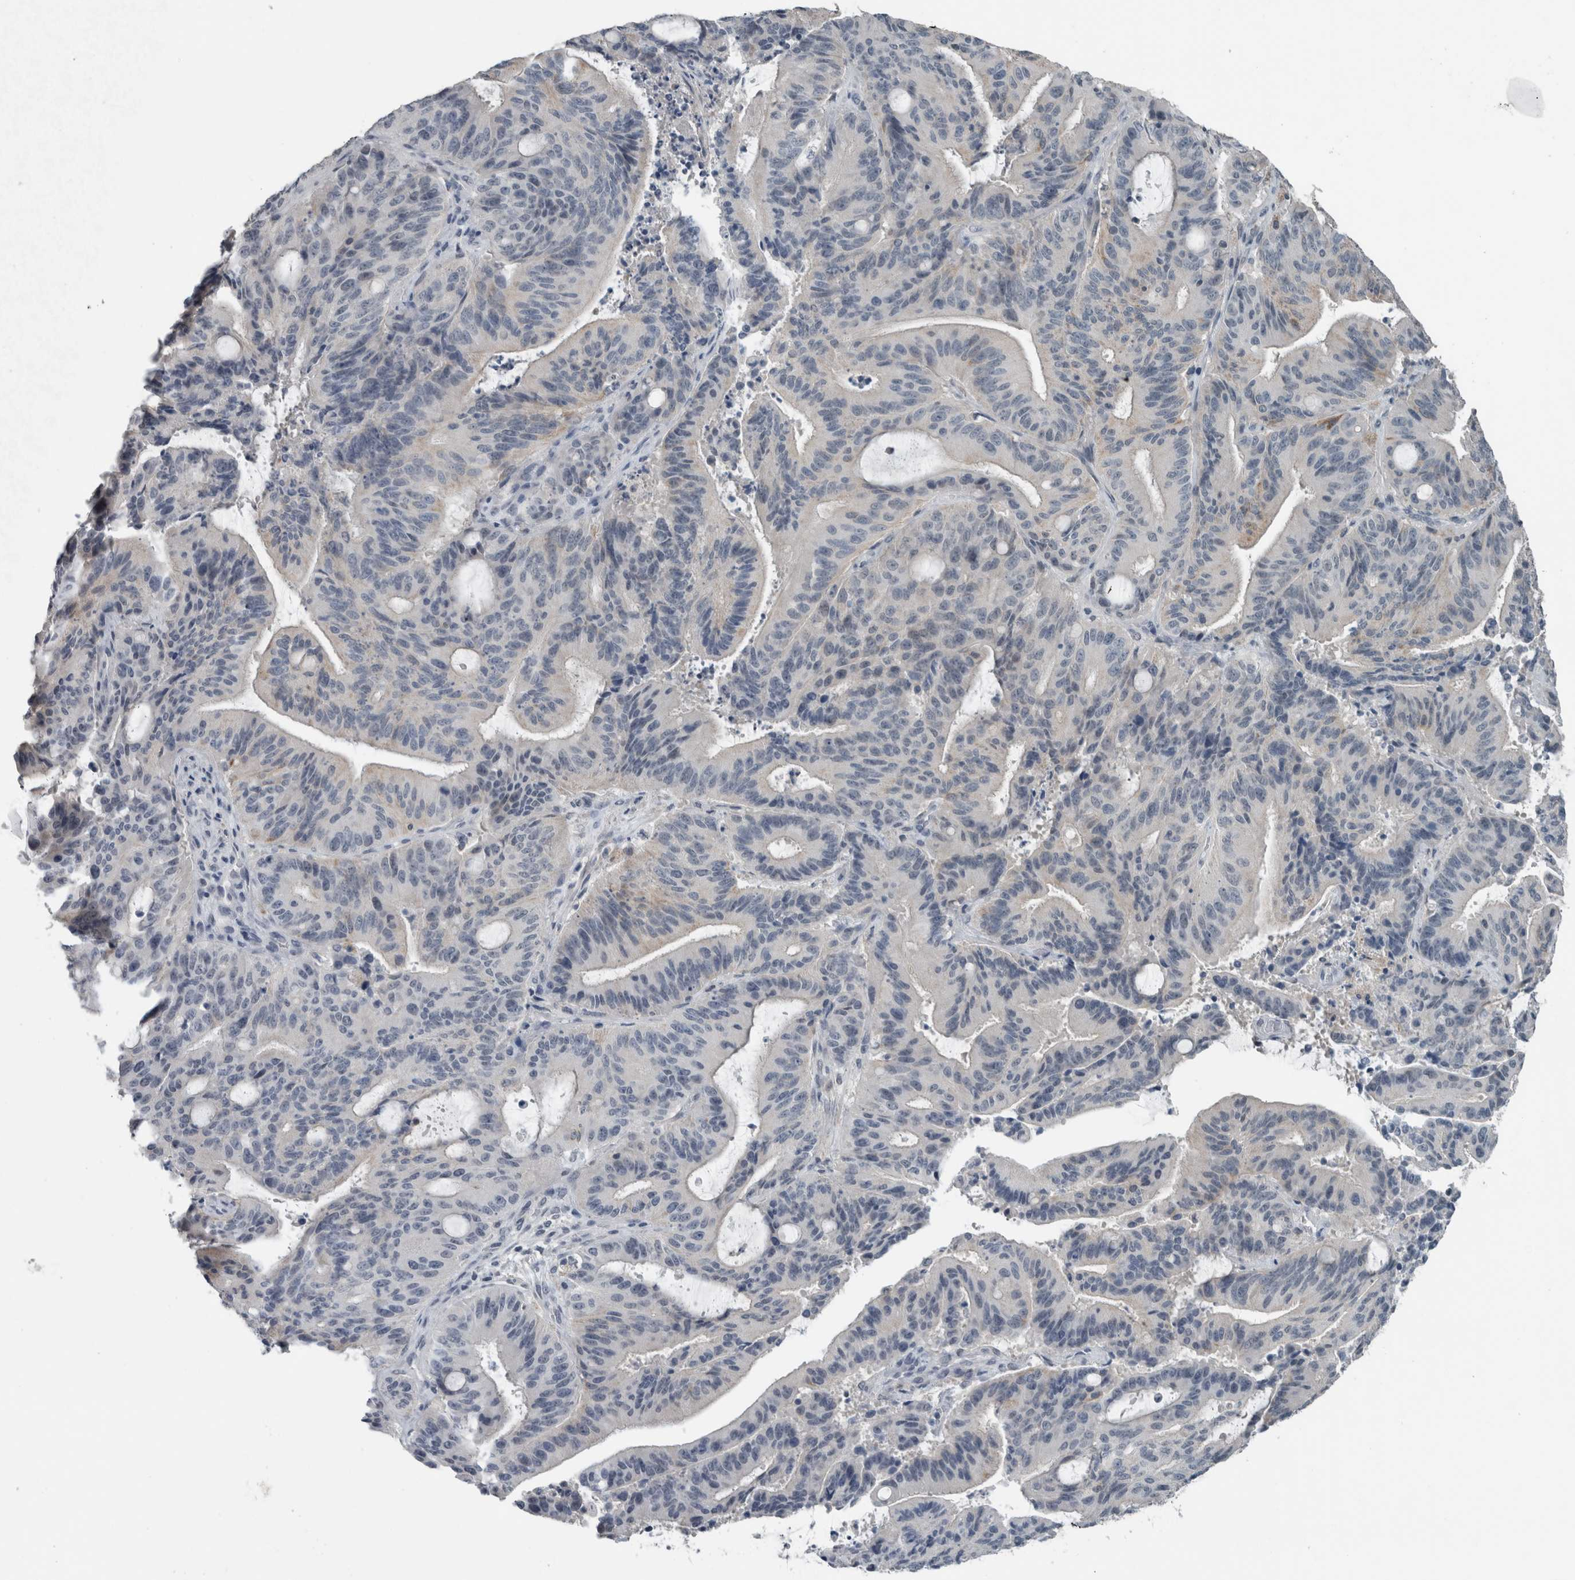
{"staining": {"intensity": "negative", "quantity": "none", "location": "none"}, "tissue": "liver cancer", "cell_type": "Tumor cells", "image_type": "cancer", "snomed": [{"axis": "morphology", "description": "Normal tissue, NOS"}, {"axis": "morphology", "description": "Cholangiocarcinoma"}, {"axis": "topography", "description": "Liver"}, {"axis": "topography", "description": "Peripheral nerve tissue"}], "caption": "Tumor cells show no significant positivity in liver cancer.", "gene": "ACSF2", "patient": {"sex": "female", "age": 73}}